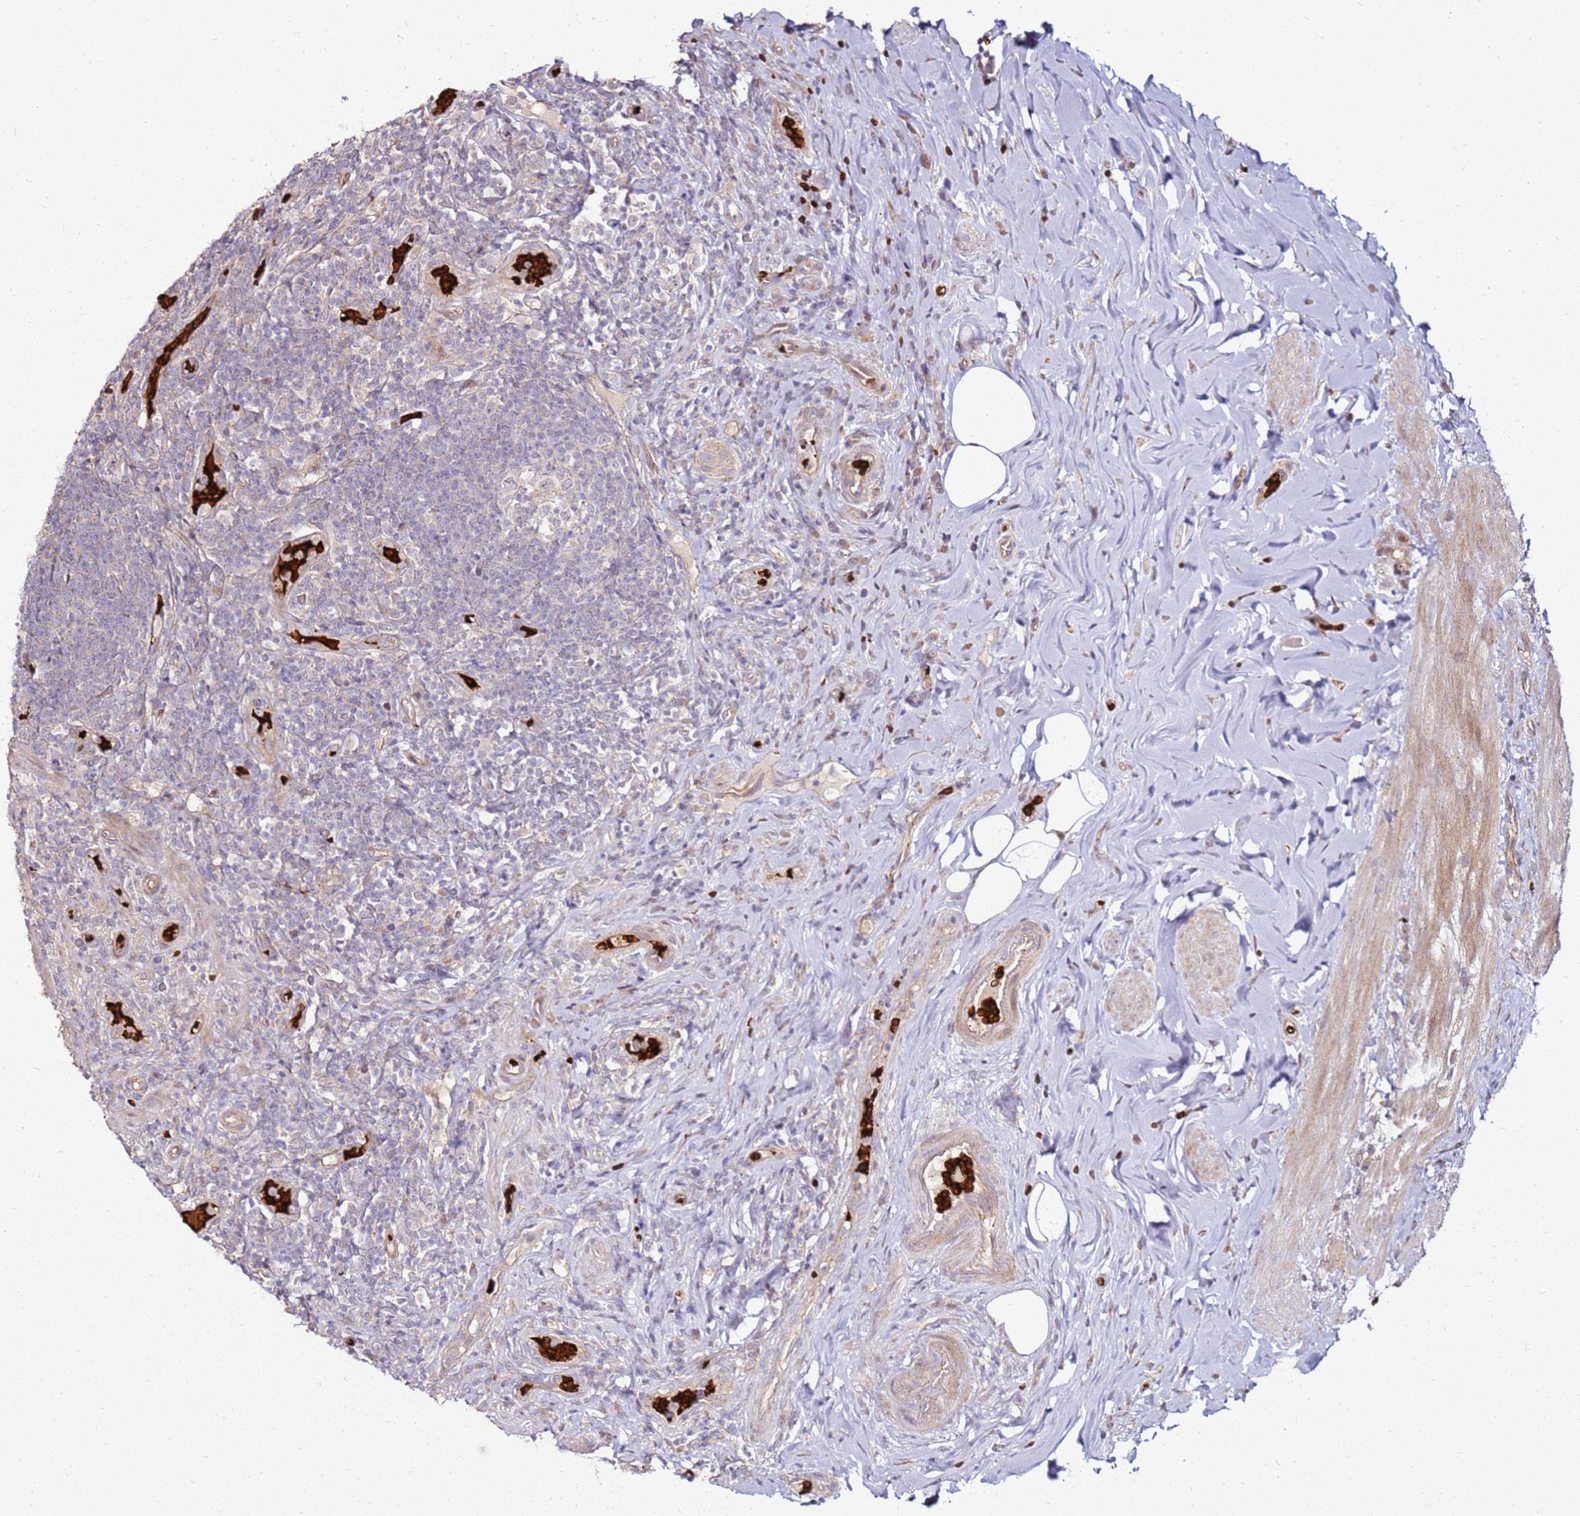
{"staining": {"intensity": "weak", "quantity": ">75%", "location": "cytoplasmic/membranous"}, "tissue": "appendix", "cell_type": "Glandular cells", "image_type": "normal", "snomed": [{"axis": "morphology", "description": "Normal tissue, NOS"}, {"axis": "topography", "description": "Appendix"}], "caption": "Immunohistochemical staining of normal human appendix displays >75% levels of weak cytoplasmic/membranous protein expression in about >75% of glandular cells. The protein is stained brown, and the nuclei are stained in blue (DAB (3,3'-diaminobenzidine) IHC with brightfield microscopy, high magnification).", "gene": "RNF11", "patient": {"sex": "female", "age": 43}}